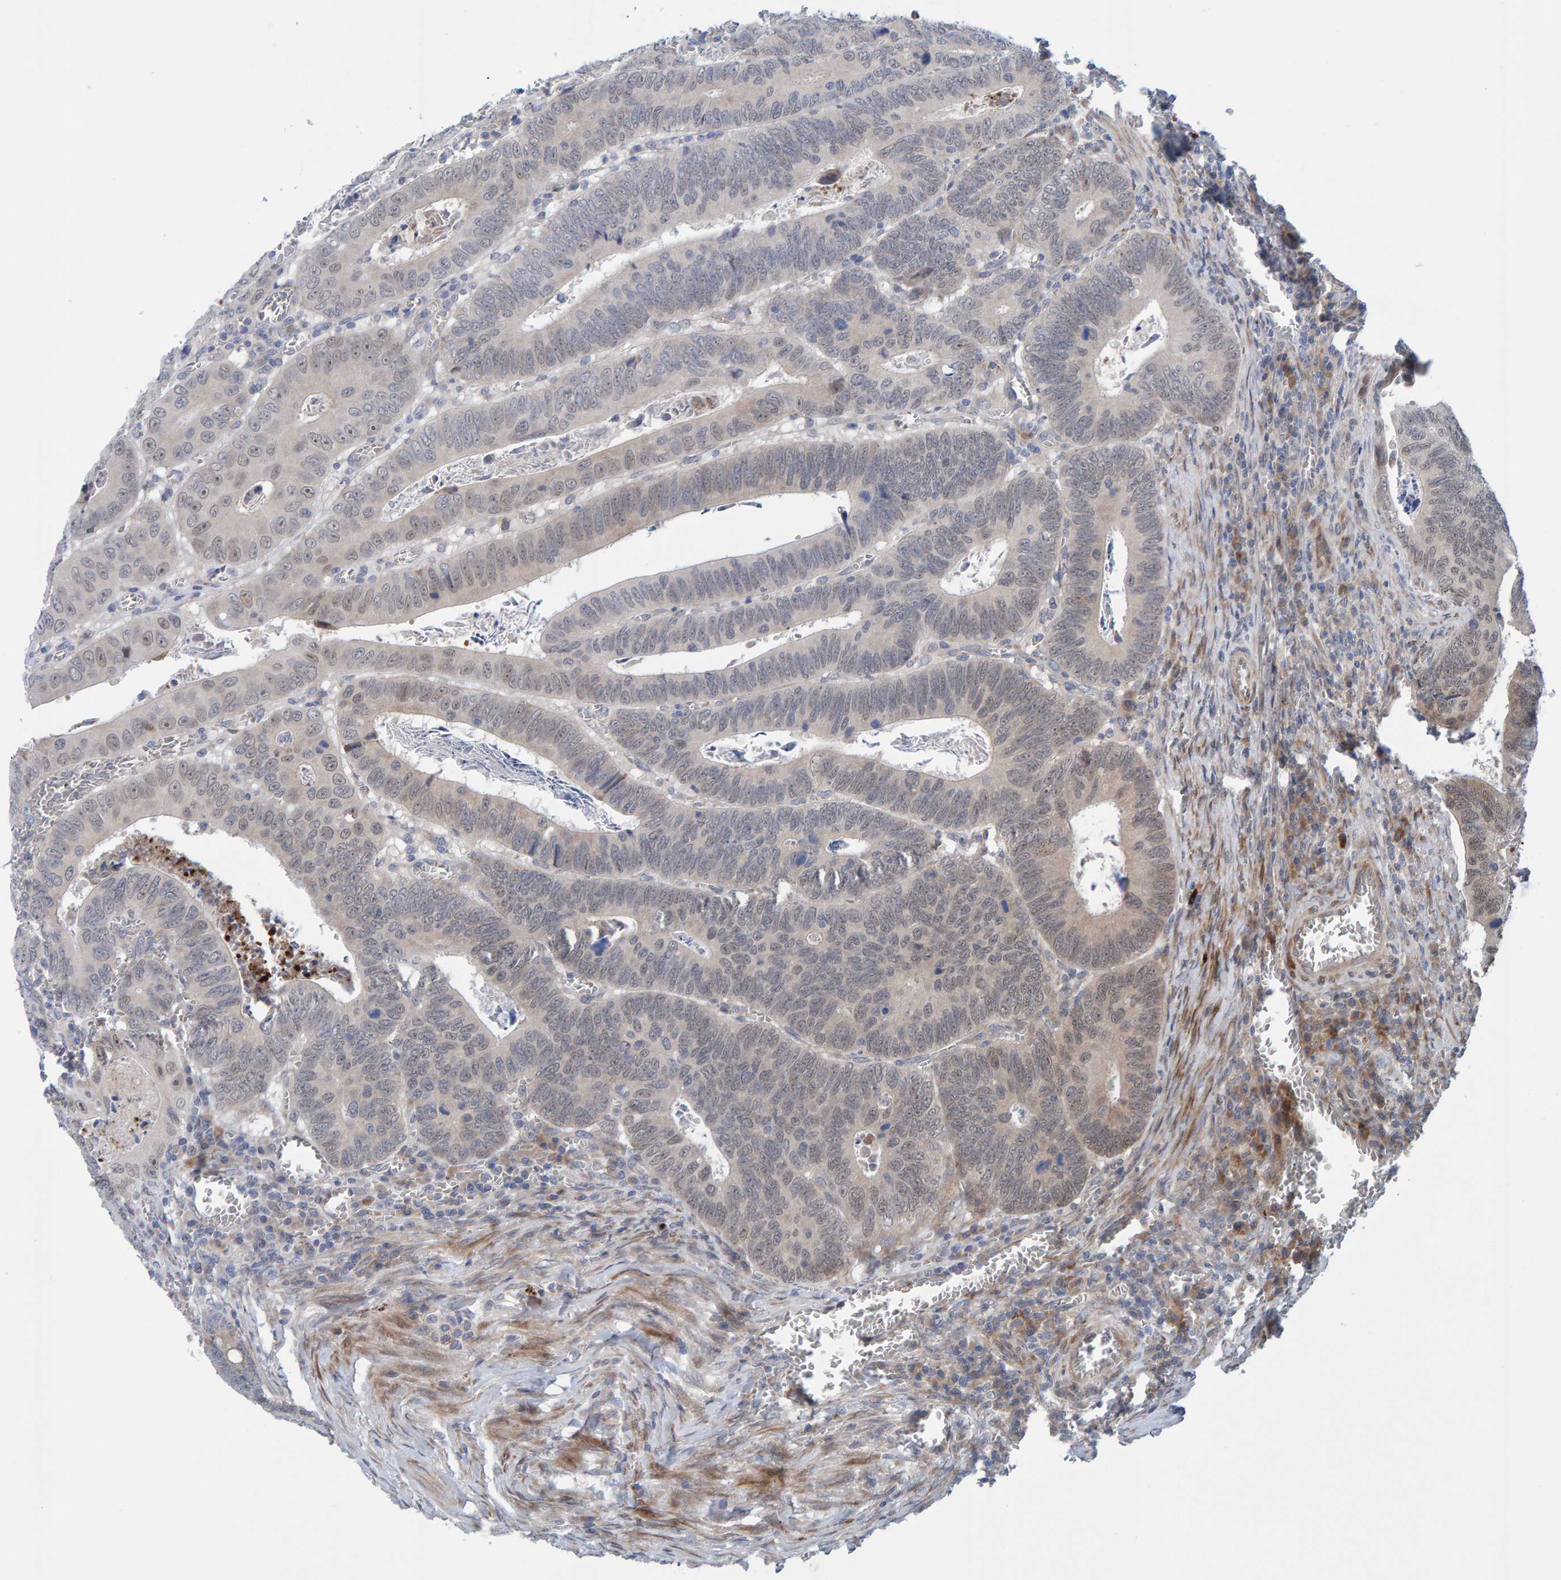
{"staining": {"intensity": "weak", "quantity": "<25%", "location": "cytoplasmic/membranous,nuclear"}, "tissue": "colorectal cancer", "cell_type": "Tumor cells", "image_type": "cancer", "snomed": [{"axis": "morphology", "description": "Inflammation, NOS"}, {"axis": "morphology", "description": "Adenocarcinoma, NOS"}, {"axis": "topography", "description": "Colon"}], "caption": "Tumor cells show no significant positivity in colorectal adenocarcinoma.", "gene": "MFSD6L", "patient": {"sex": "male", "age": 72}}